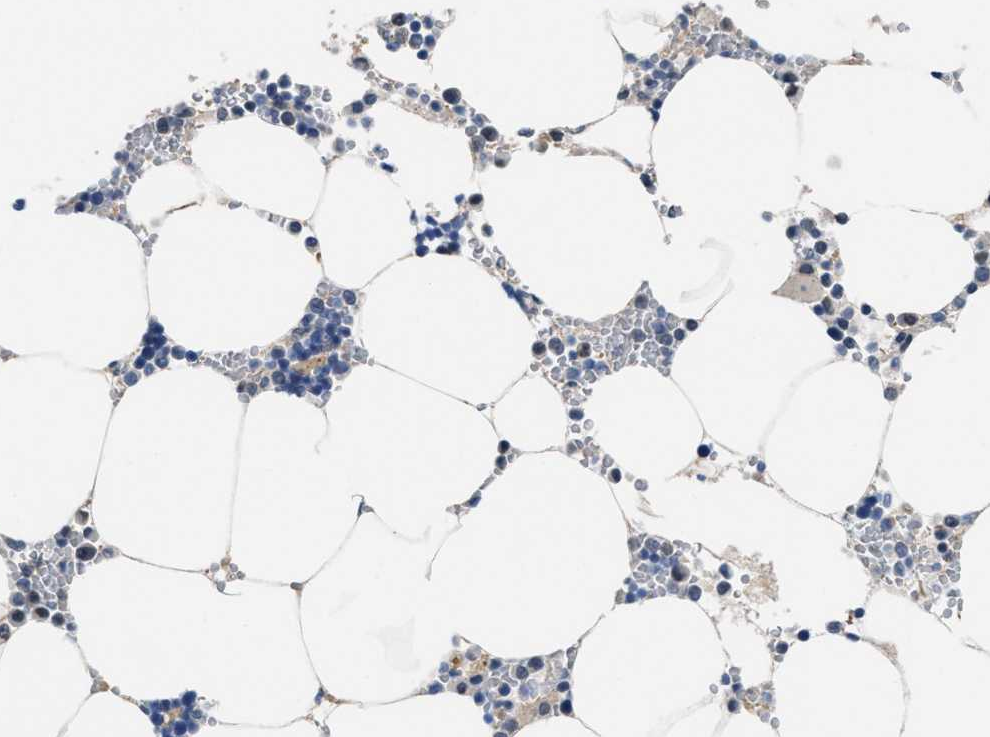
{"staining": {"intensity": "weak", "quantity": "<25%", "location": "cytoplasmic/membranous"}, "tissue": "bone marrow", "cell_type": "Hematopoietic cells", "image_type": "normal", "snomed": [{"axis": "morphology", "description": "Normal tissue, NOS"}, {"axis": "topography", "description": "Bone marrow"}], "caption": "DAB (3,3'-diaminobenzidine) immunohistochemical staining of benign bone marrow demonstrates no significant expression in hematopoietic cells.", "gene": "MYH3", "patient": {"sex": "male", "age": 70}}